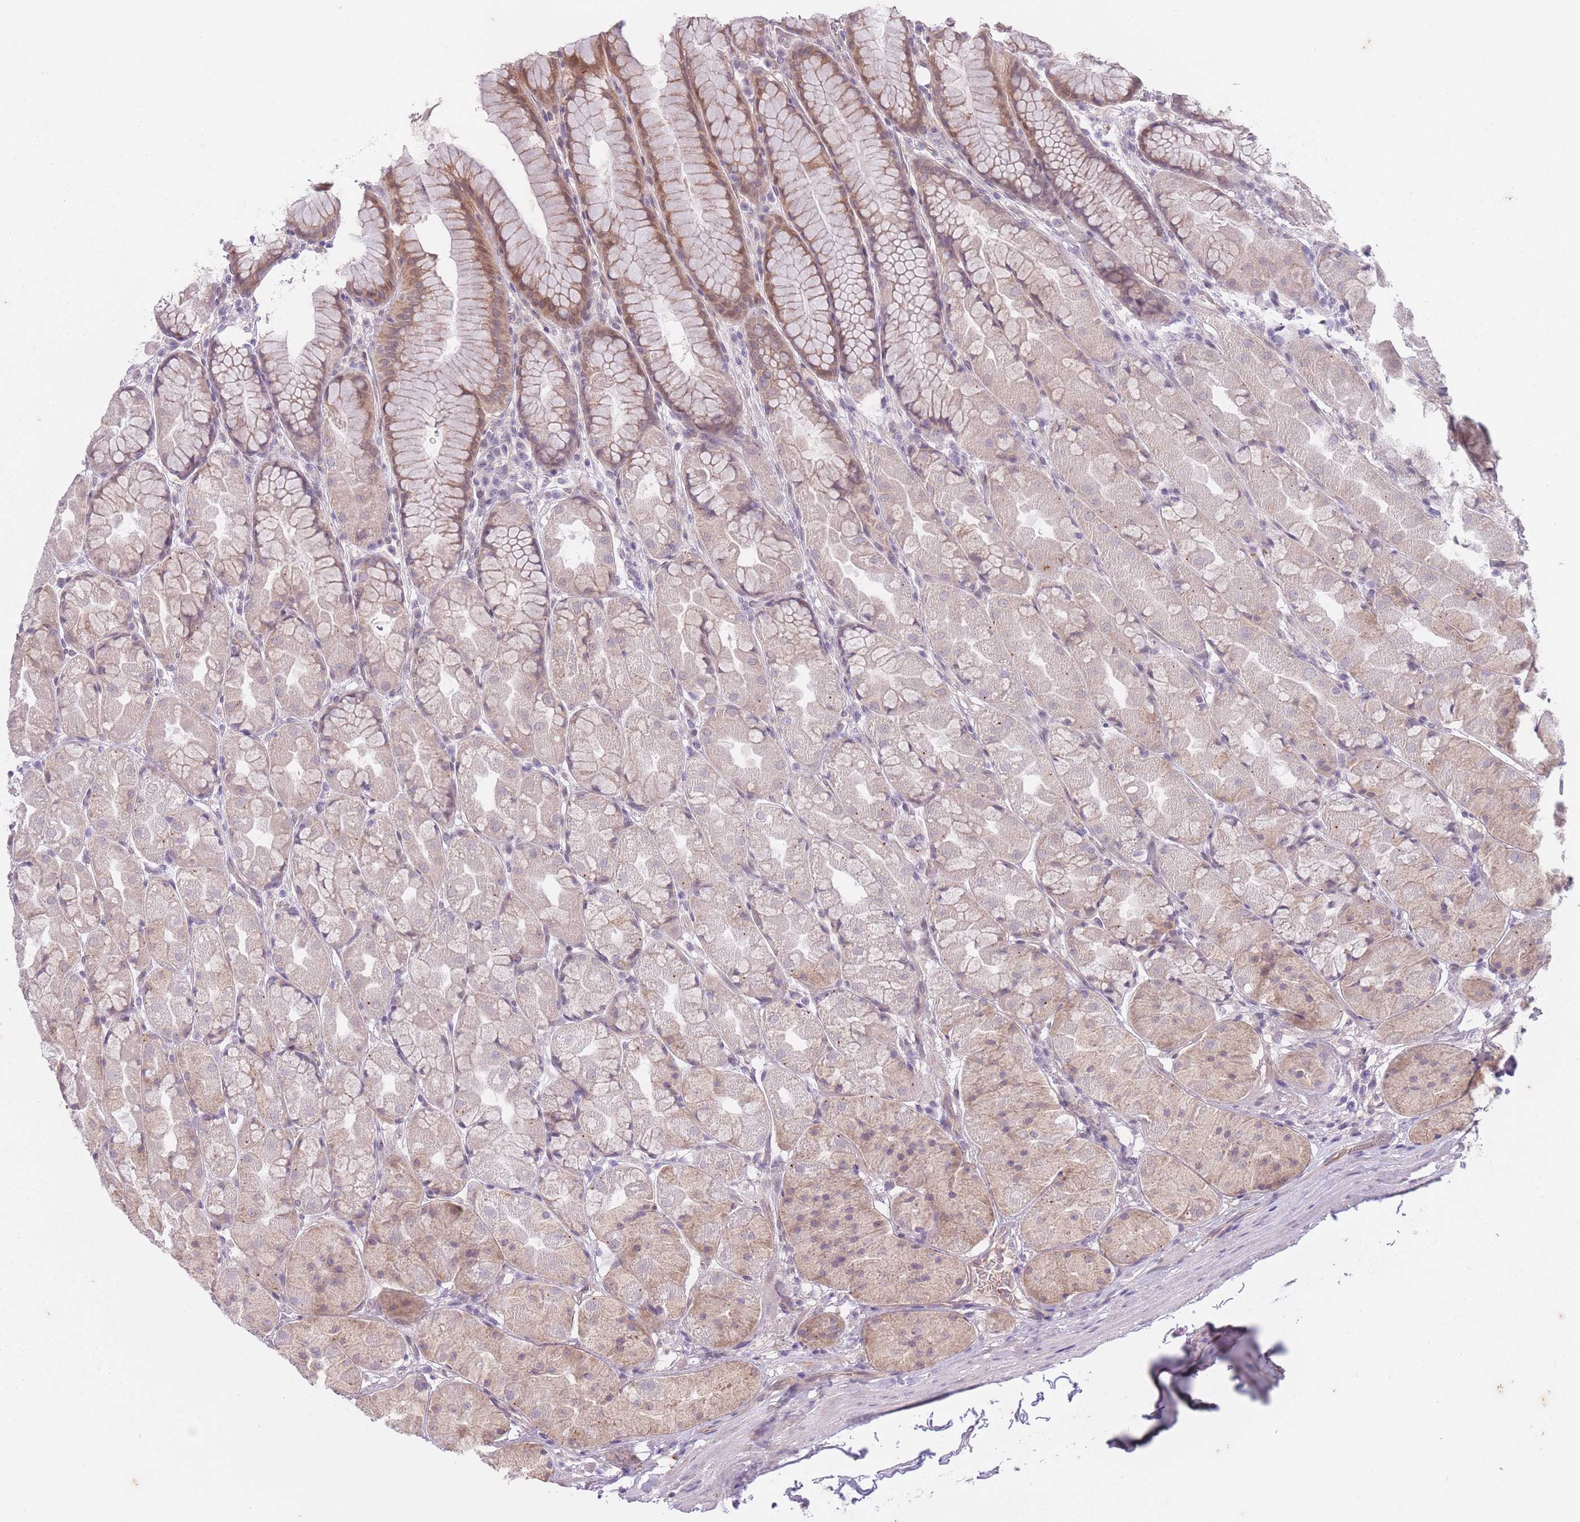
{"staining": {"intensity": "moderate", "quantity": "<25%", "location": "cytoplasmic/membranous"}, "tissue": "stomach", "cell_type": "Glandular cells", "image_type": "normal", "snomed": [{"axis": "morphology", "description": "Normal tissue, NOS"}, {"axis": "topography", "description": "Stomach"}], "caption": "This image exhibits unremarkable stomach stained with IHC to label a protein in brown. The cytoplasmic/membranous of glandular cells show moderate positivity for the protein. Nuclei are counter-stained blue.", "gene": "ARPIN", "patient": {"sex": "male", "age": 57}}